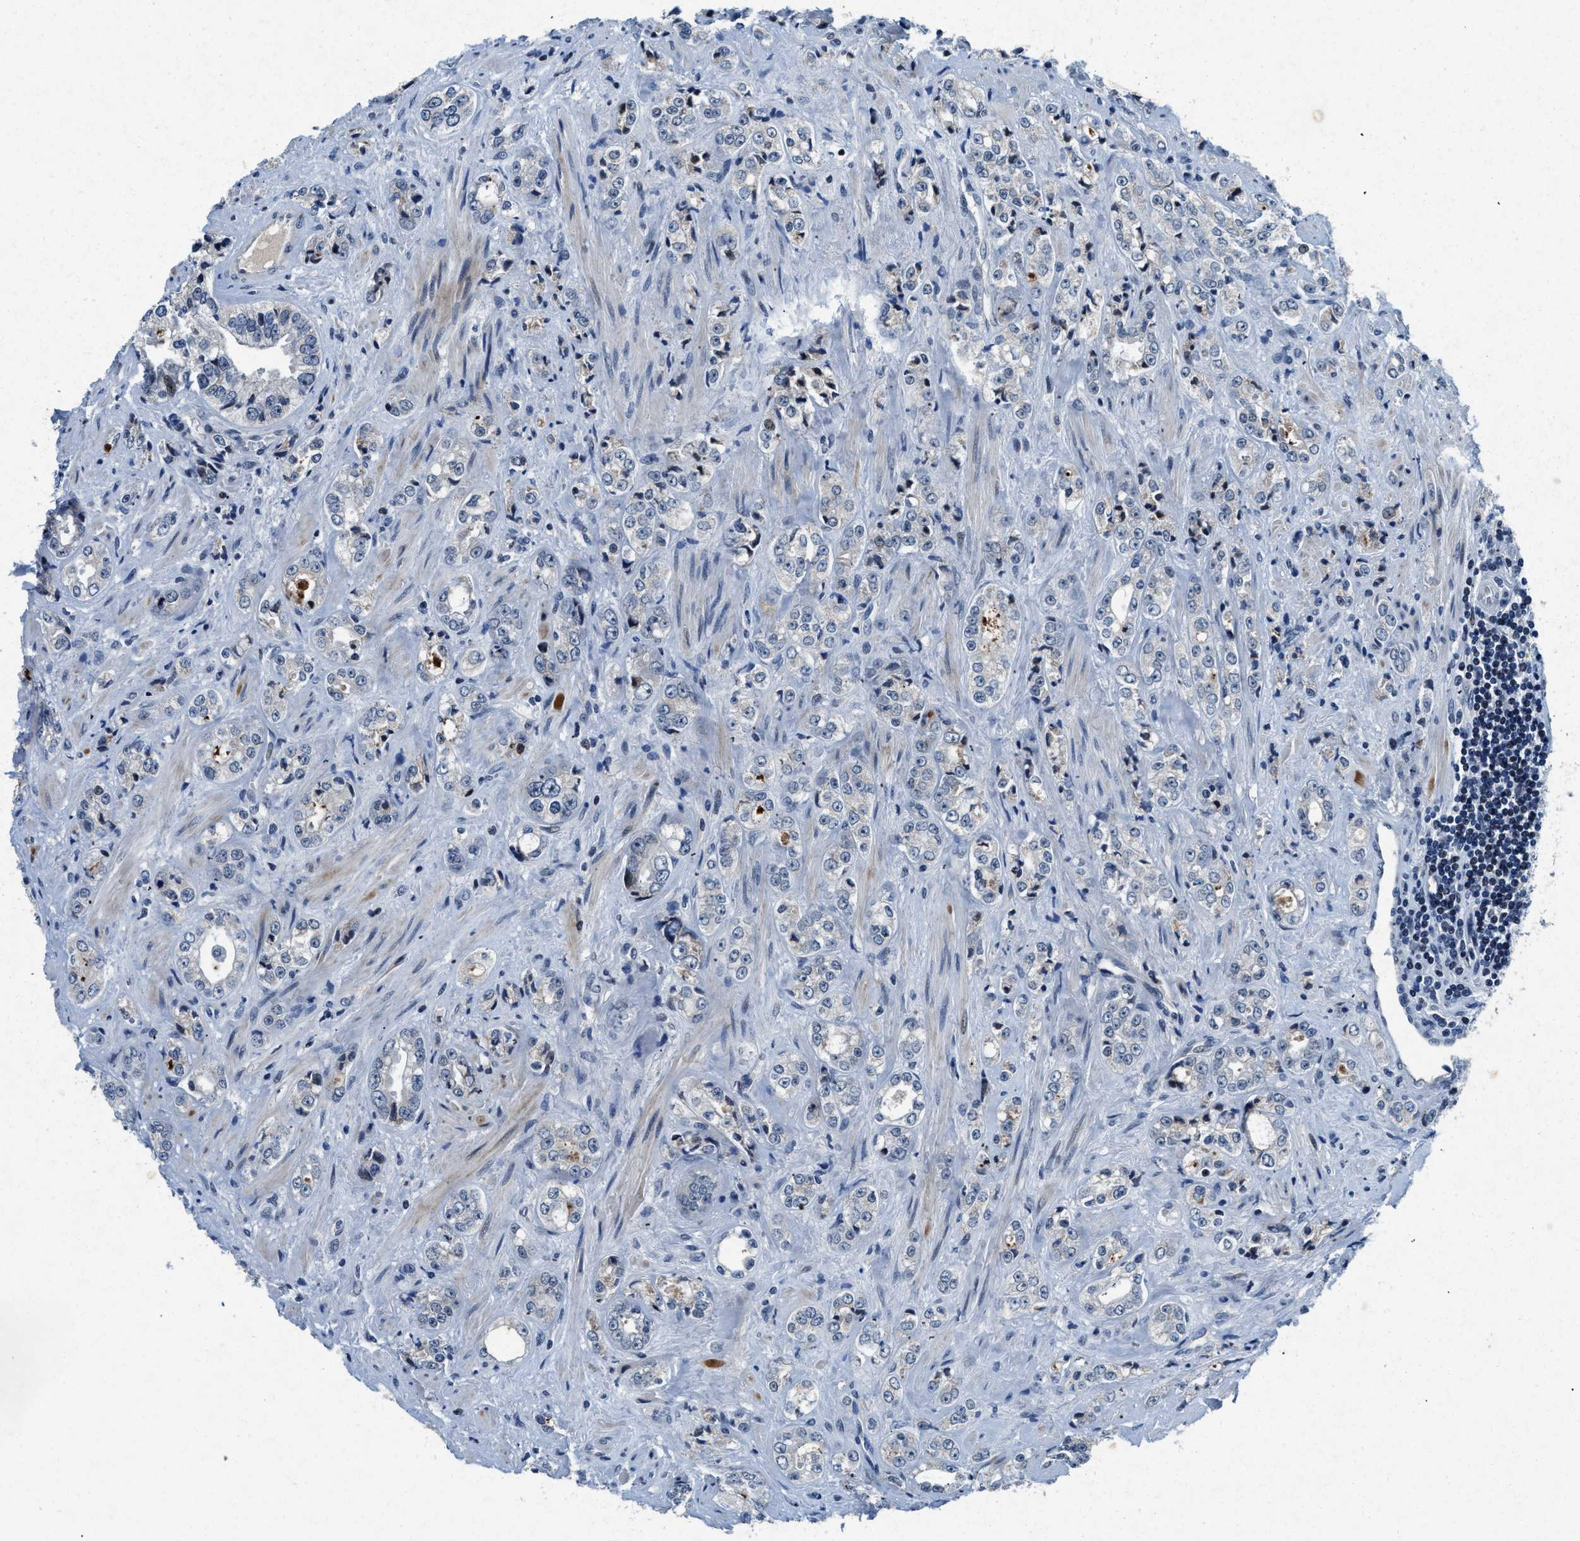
{"staining": {"intensity": "negative", "quantity": "none", "location": "none"}, "tissue": "prostate cancer", "cell_type": "Tumor cells", "image_type": "cancer", "snomed": [{"axis": "morphology", "description": "Adenocarcinoma, High grade"}, {"axis": "topography", "description": "Prostate"}], "caption": "Protein analysis of prostate adenocarcinoma (high-grade) reveals no significant positivity in tumor cells.", "gene": "PHLDA1", "patient": {"sex": "male", "age": 61}}